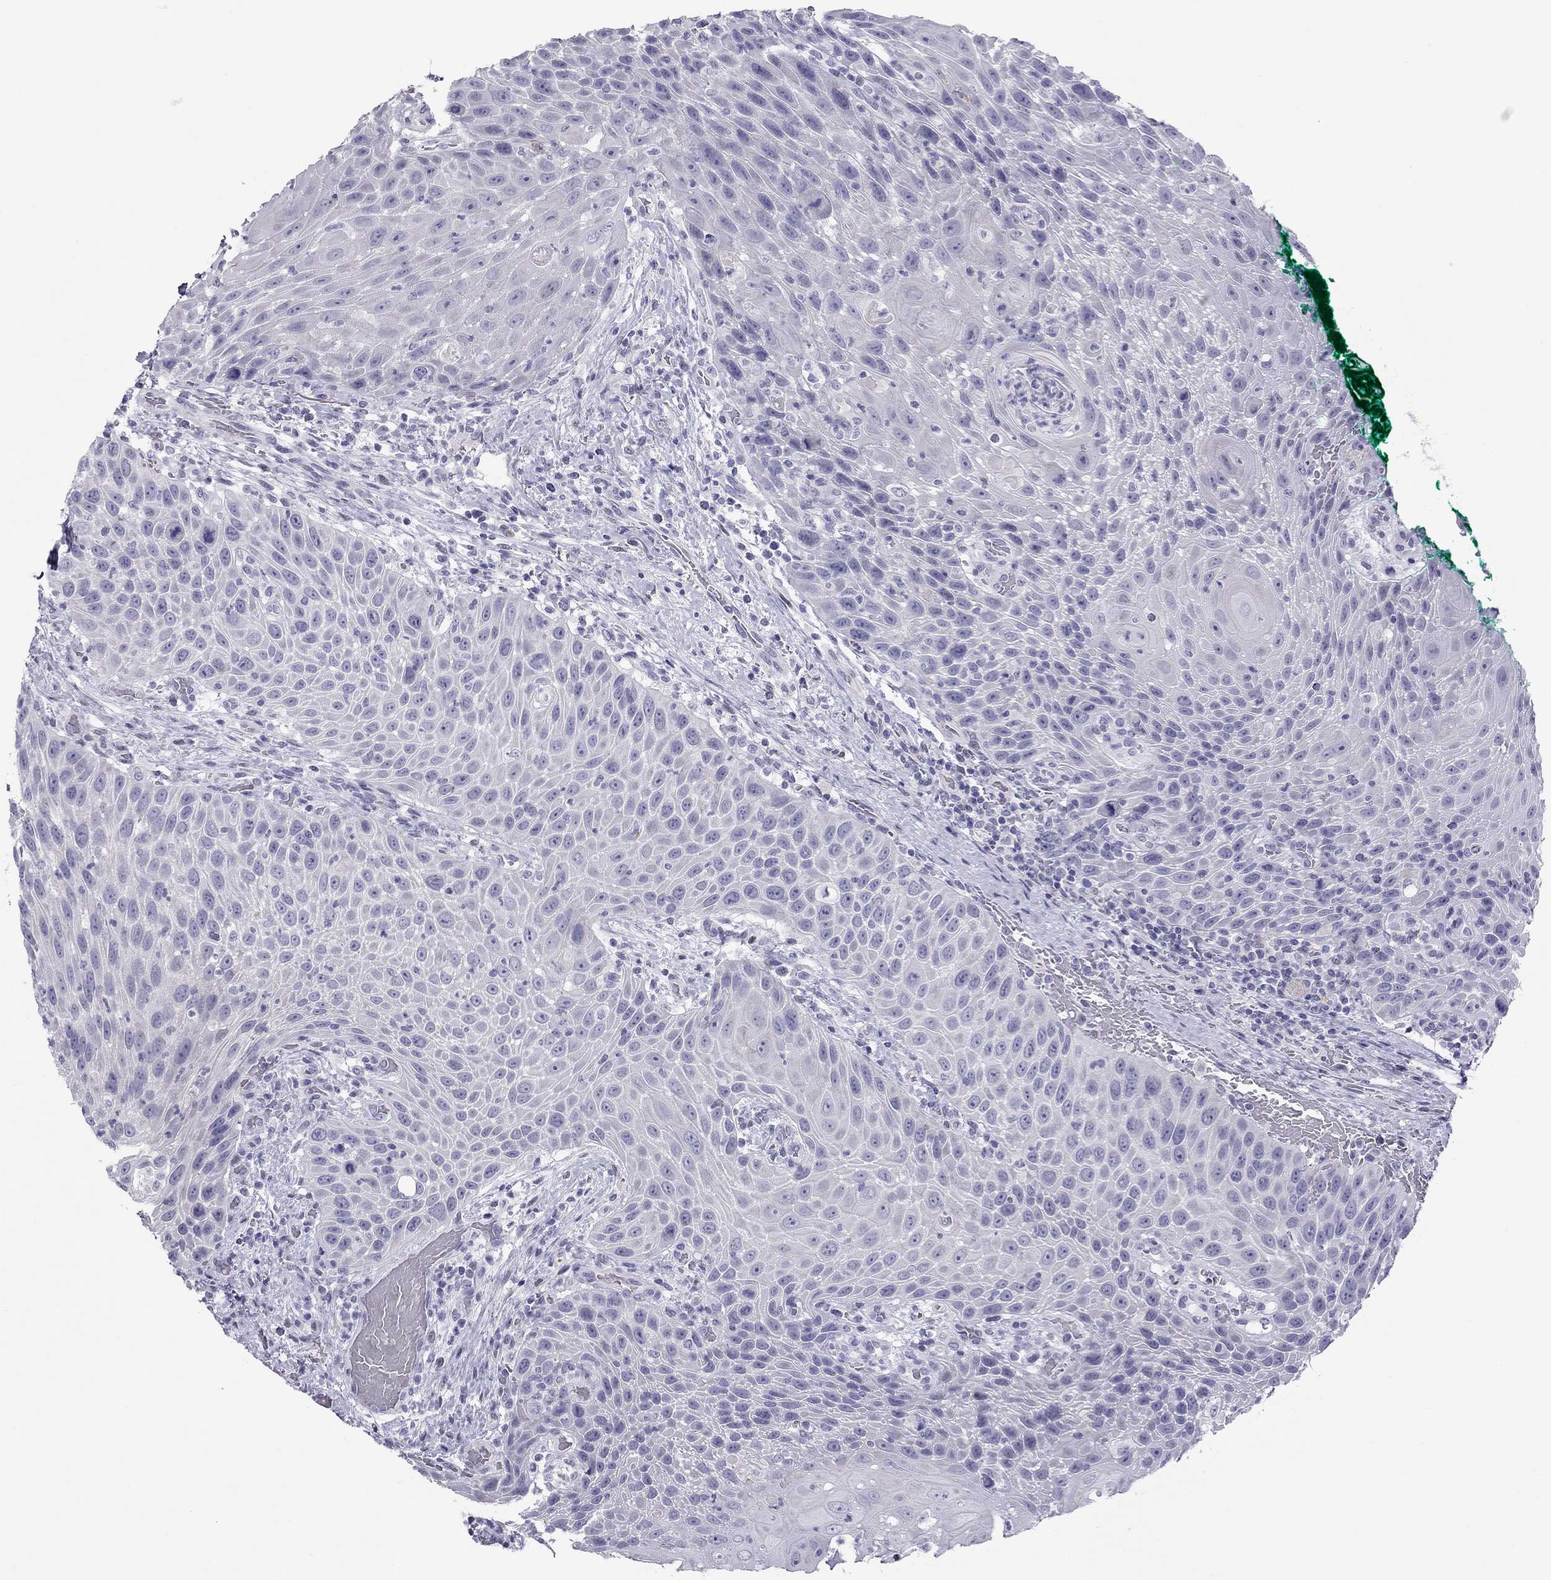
{"staining": {"intensity": "negative", "quantity": "none", "location": "none"}, "tissue": "head and neck cancer", "cell_type": "Tumor cells", "image_type": "cancer", "snomed": [{"axis": "morphology", "description": "Squamous cell carcinoma, NOS"}, {"axis": "topography", "description": "Head-Neck"}], "caption": "An image of human head and neck squamous cell carcinoma is negative for staining in tumor cells. (DAB IHC visualized using brightfield microscopy, high magnification).", "gene": "TEX14", "patient": {"sex": "male", "age": 69}}